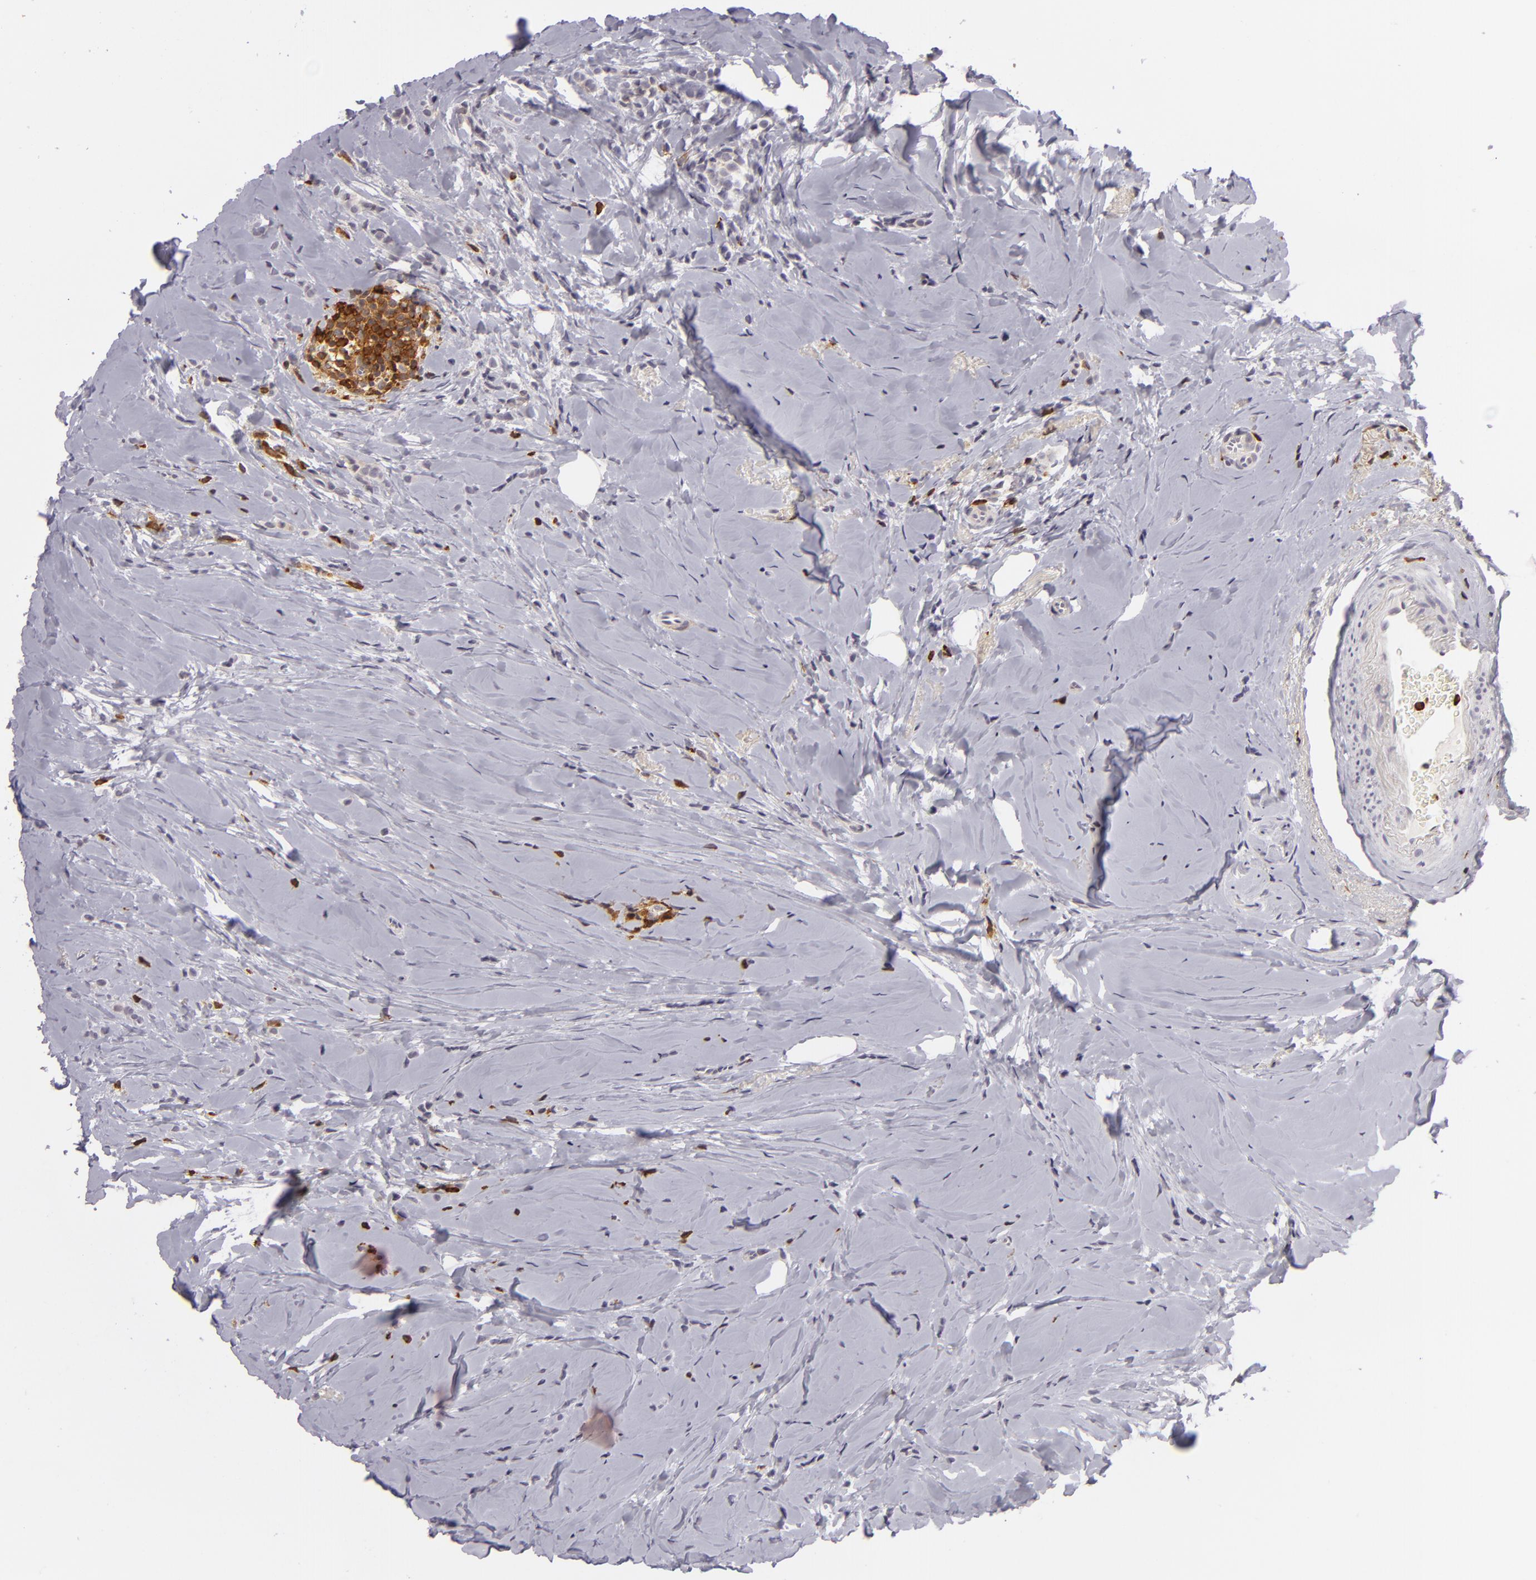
{"staining": {"intensity": "negative", "quantity": "none", "location": "none"}, "tissue": "breast cancer", "cell_type": "Tumor cells", "image_type": "cancer", "snomed": [{"axis": "morphology", "description": "Lobular carcinoma"}, {"axis": "topography", "description": "Breast"}], "caption": "Immunohistochemistry (IHC) histopathology image of neoplastic tissue: lobular carcinoma (breast) stained with DAB reveals no significant protein staining in tumor cells. (DAB (3,3'-diaminobenzidine) immunohistochemistry with hematoxylin counter stain).", "gene": "APOBEC3G", "patient": {"sex": "female", "age": 64}}